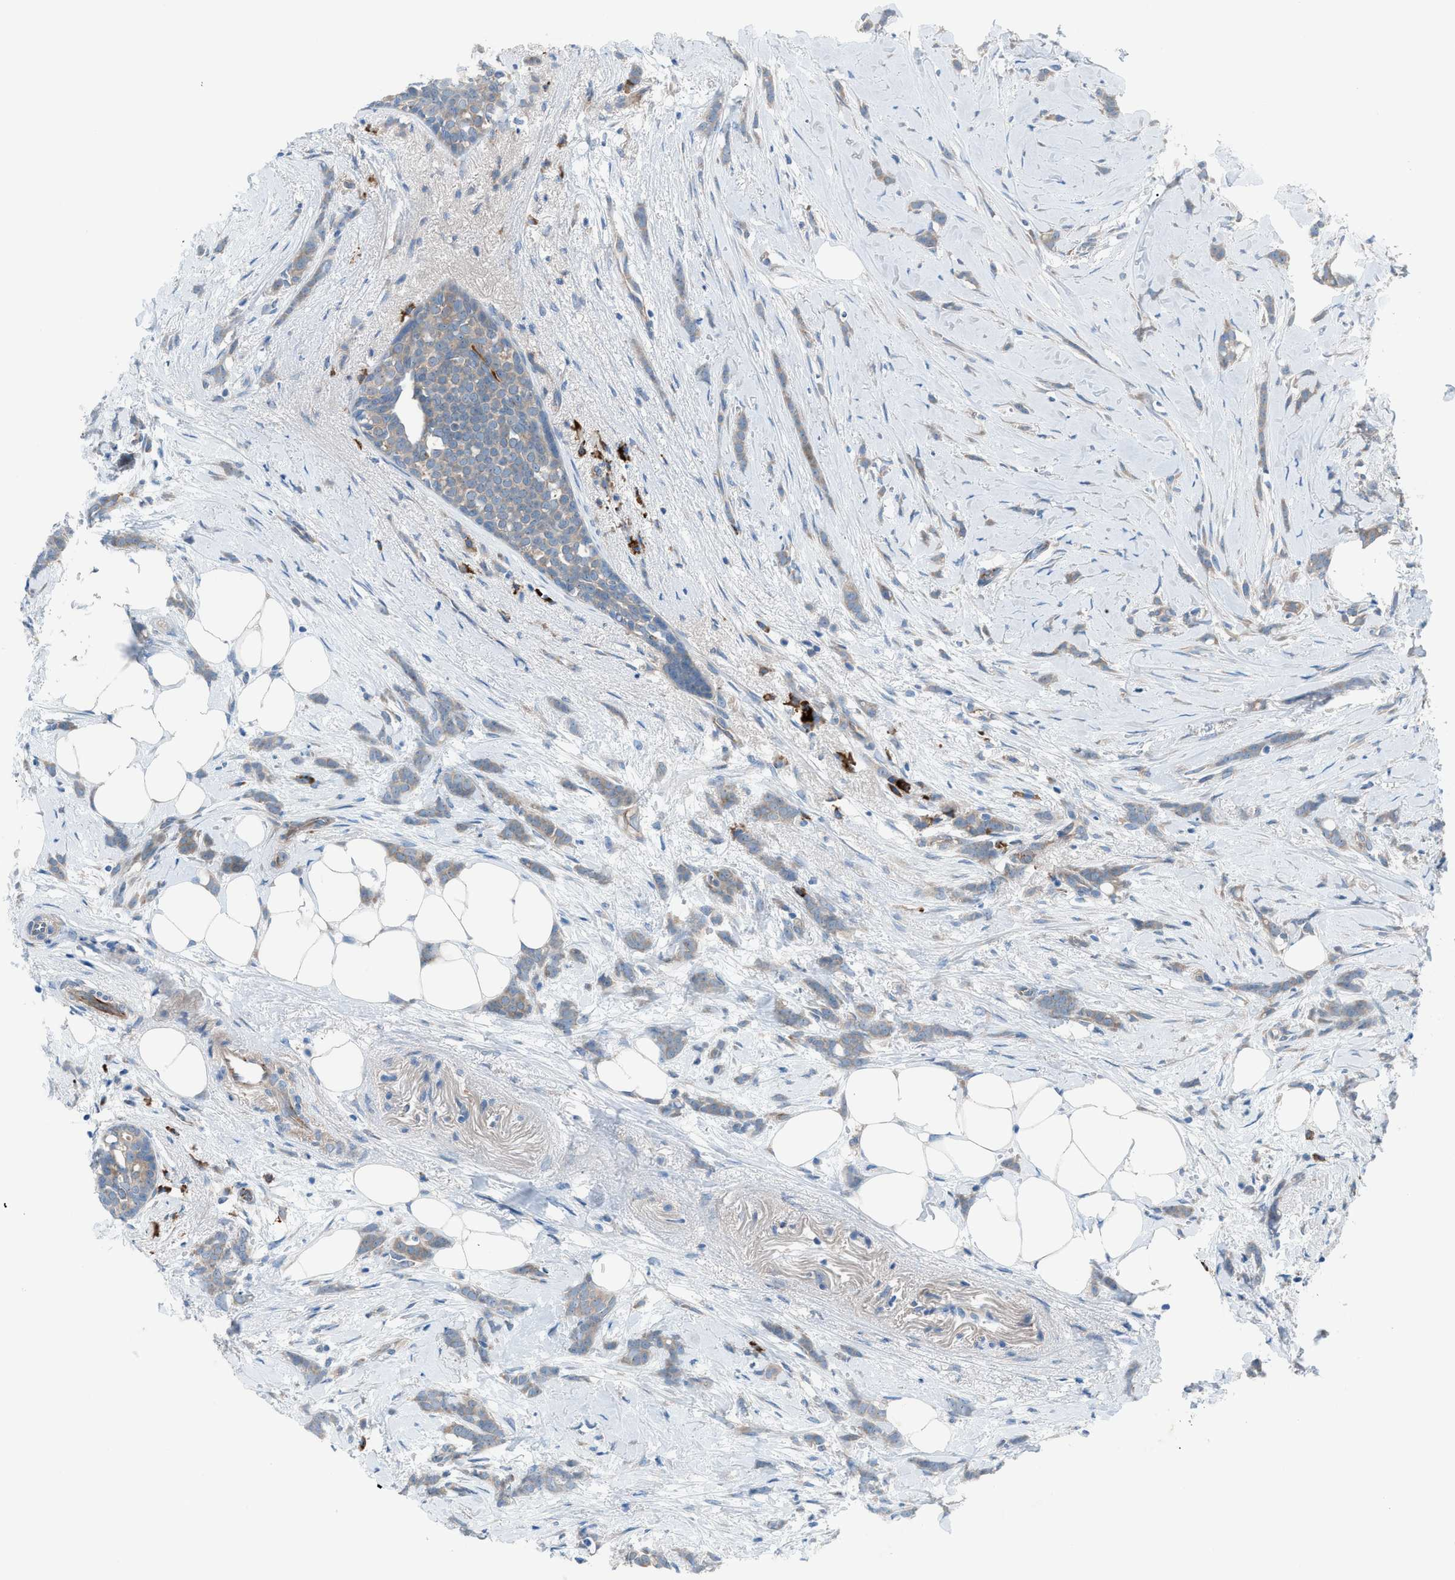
{"staining": {"intensity": "weak", "quantity": ">75%", "location": "cytoplasmic/membranous"}, "tissue": "breast cancer", "cell_type": "Tumor cells", "image_type": "cancer", "snomed": [{"axis": "morphology", "description": "Lobular carcinoma, in situ"}, {"axis": "morphology", "description": "Lobular carcinoma"}, {"axis": "topography", "description": "Breast"}], "caption": "The immunohistochemical stain highlights weak cytoplasmic/membranous expression in tumor cells of breast lobular carcinoma tissue.", "gene": "HEG1", "patient": {"sex": "female", "age": 41}}